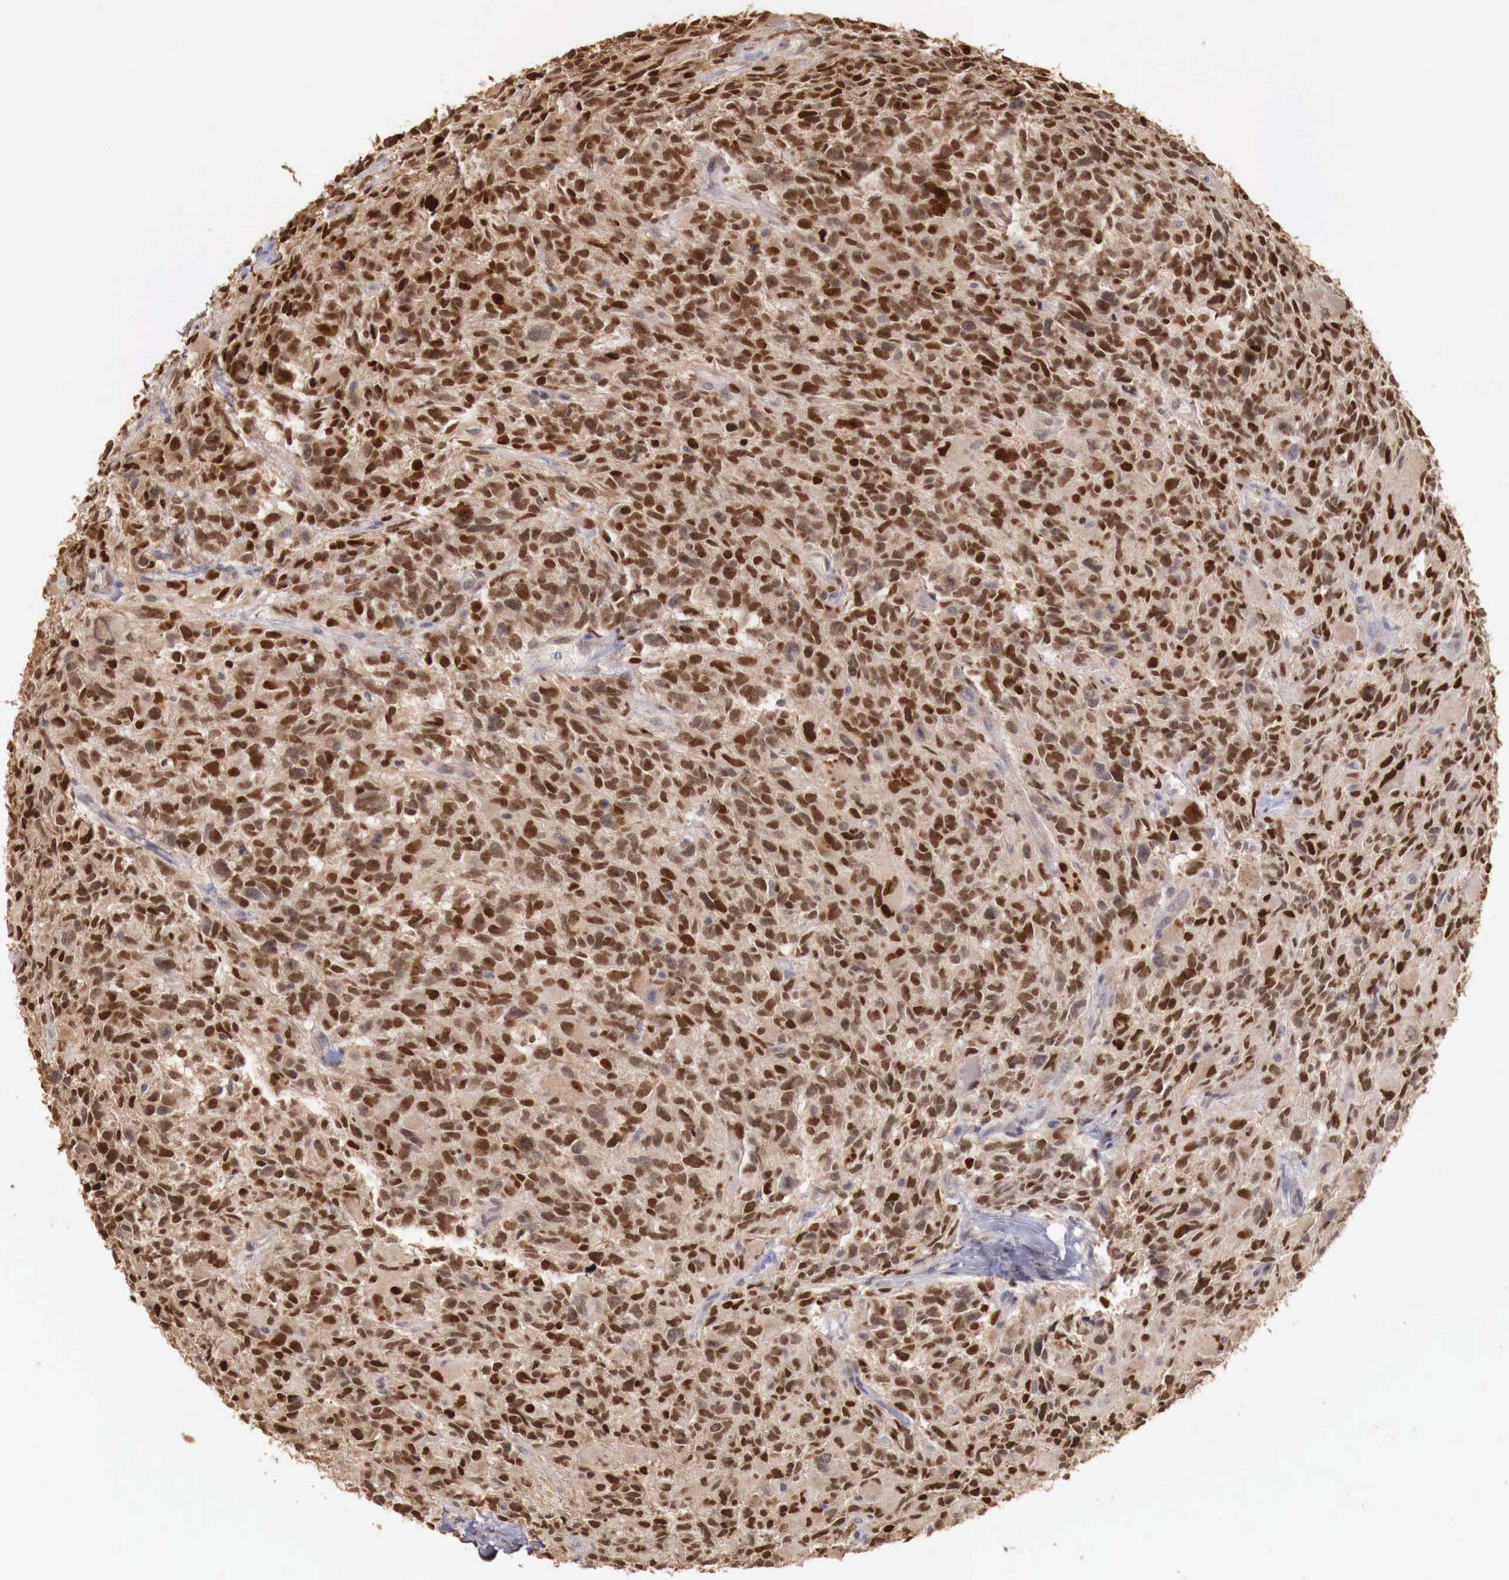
{"staining": {"intensity": "strong", "quantity": ">75%", "location": "nuclear"}, "tissue": "glioma", "cell_type": "Tumor cells", "image_type": "cancer", "snomed": [{"axis": "morphology", "description": "Glioma, malignant, High grade"}, {"axis": "topography", "description": "Brain"}], "caption": "A brown stain labels strong nuclear staining of a protein in human glioma tumor cells. (Brightfield microscopy of DAB IHC at high magnification).", "gene": "KHDRBS2", "patient": {"sex": "male", "age": 69}}